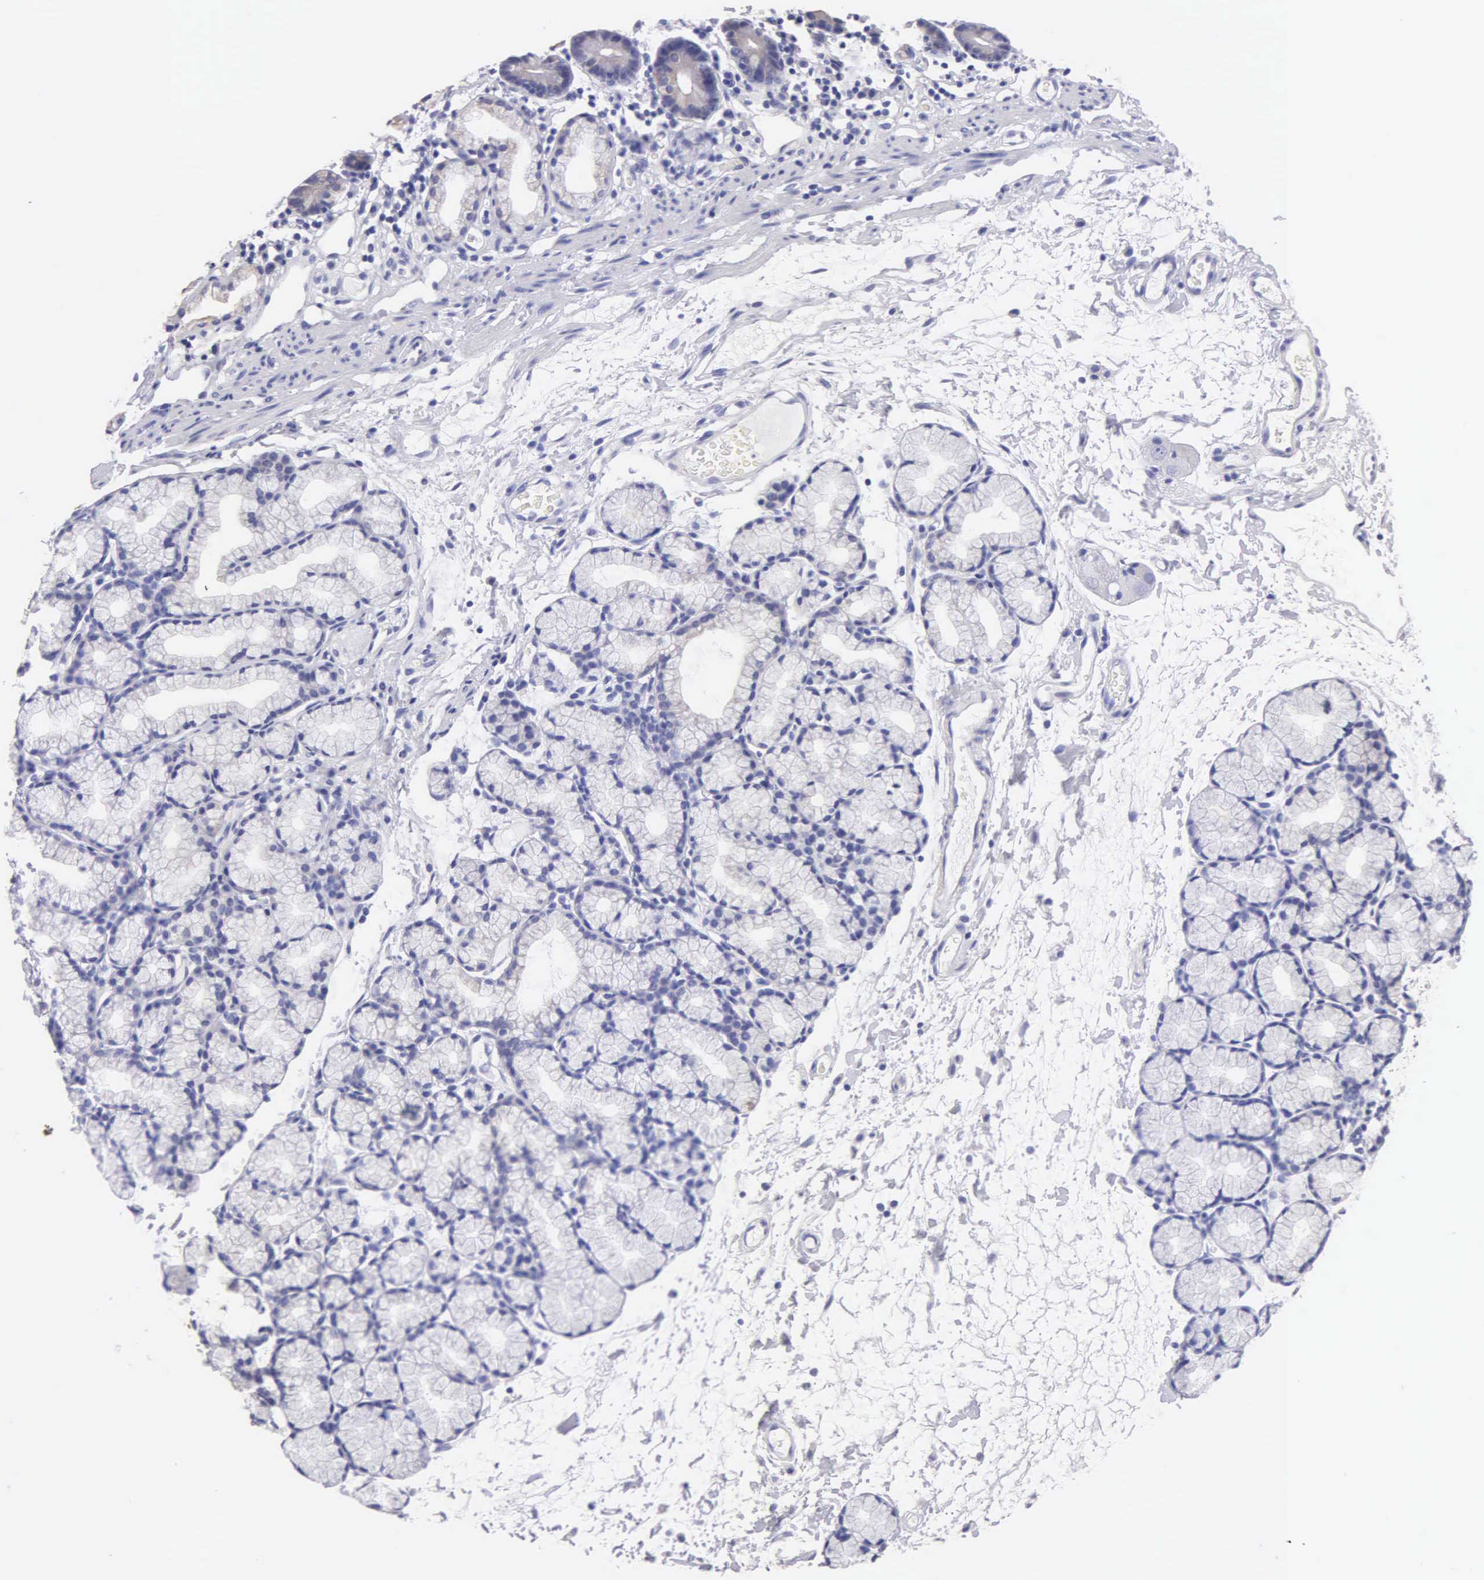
{"staining": {"intensity": "strong", "quantity": "25%-75%", "location": "cytoplasmic/membranous"}, "tissue": "duodenum", "cell_type": "Glandular cells", "image_type": "normal", "snomed": [{"axis": "morphology", "description": "Normal tissue, NOS"}, {"axis": "topography", "description": "Duodenum"}], "caption": "An IHC histopathology image of unremarkable tissue is shown. Protein staining in brown shows strong cytoplasmic/membranous positivity in duodenum within glandular cells.", "gene": "KRT17", "patient": {"sex": "female", "age": 48}}